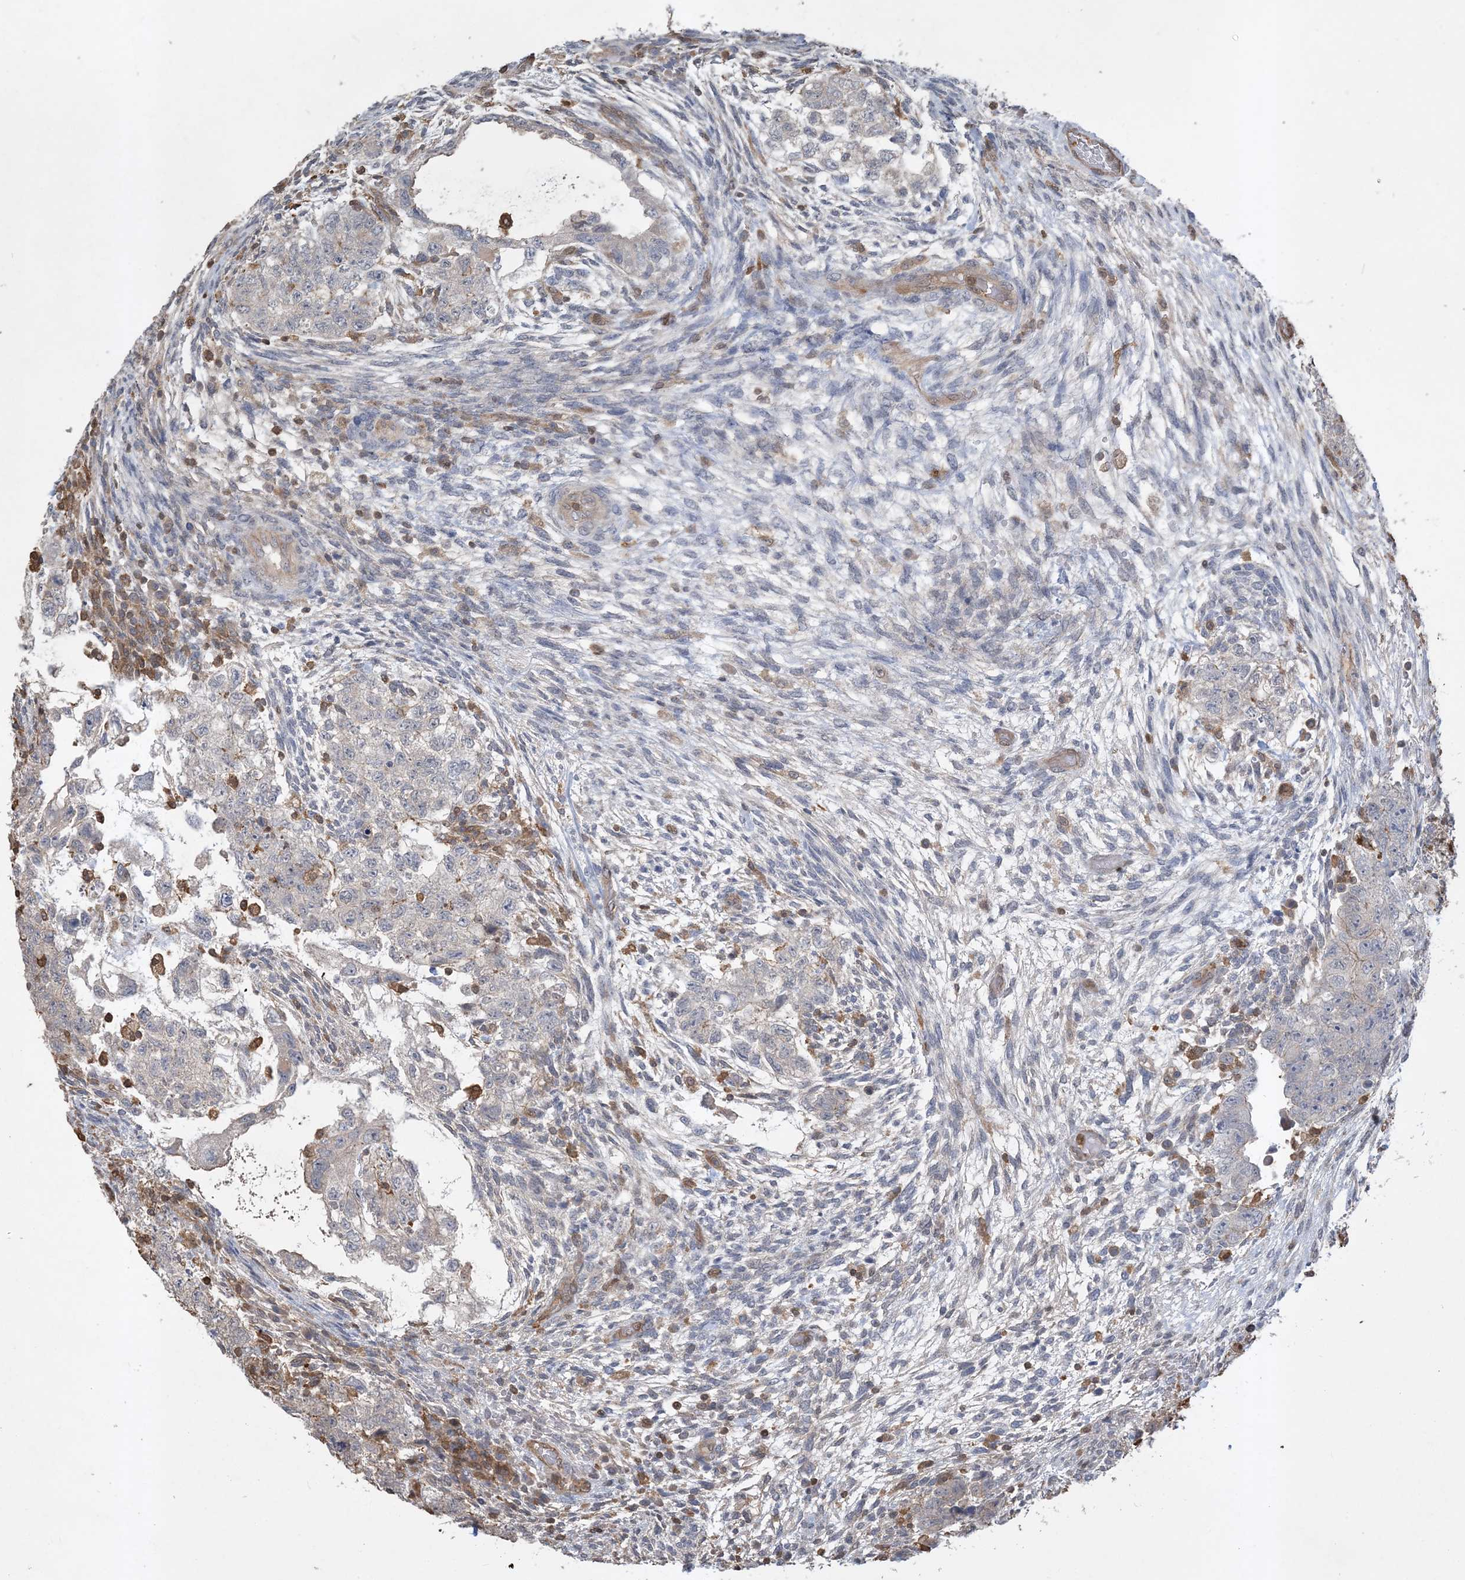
{"staining": {"intensity": "negative", "quantity": "none", "location": "none"}, "tissue": "testis cancer", "cell_type": "Tumor cells", "image_type": "cancer", "snomed": [{"axis": "morphology", "description": "Carcinoma, Embryonal, NOS"}, {"axis": "topography", "description": "Testis"}], "caption": "The micrograph shows no staining of tumor cells in testis cancer.", "gene": "TMSB4X", "patient": {"sex": "male", "age": 36}}